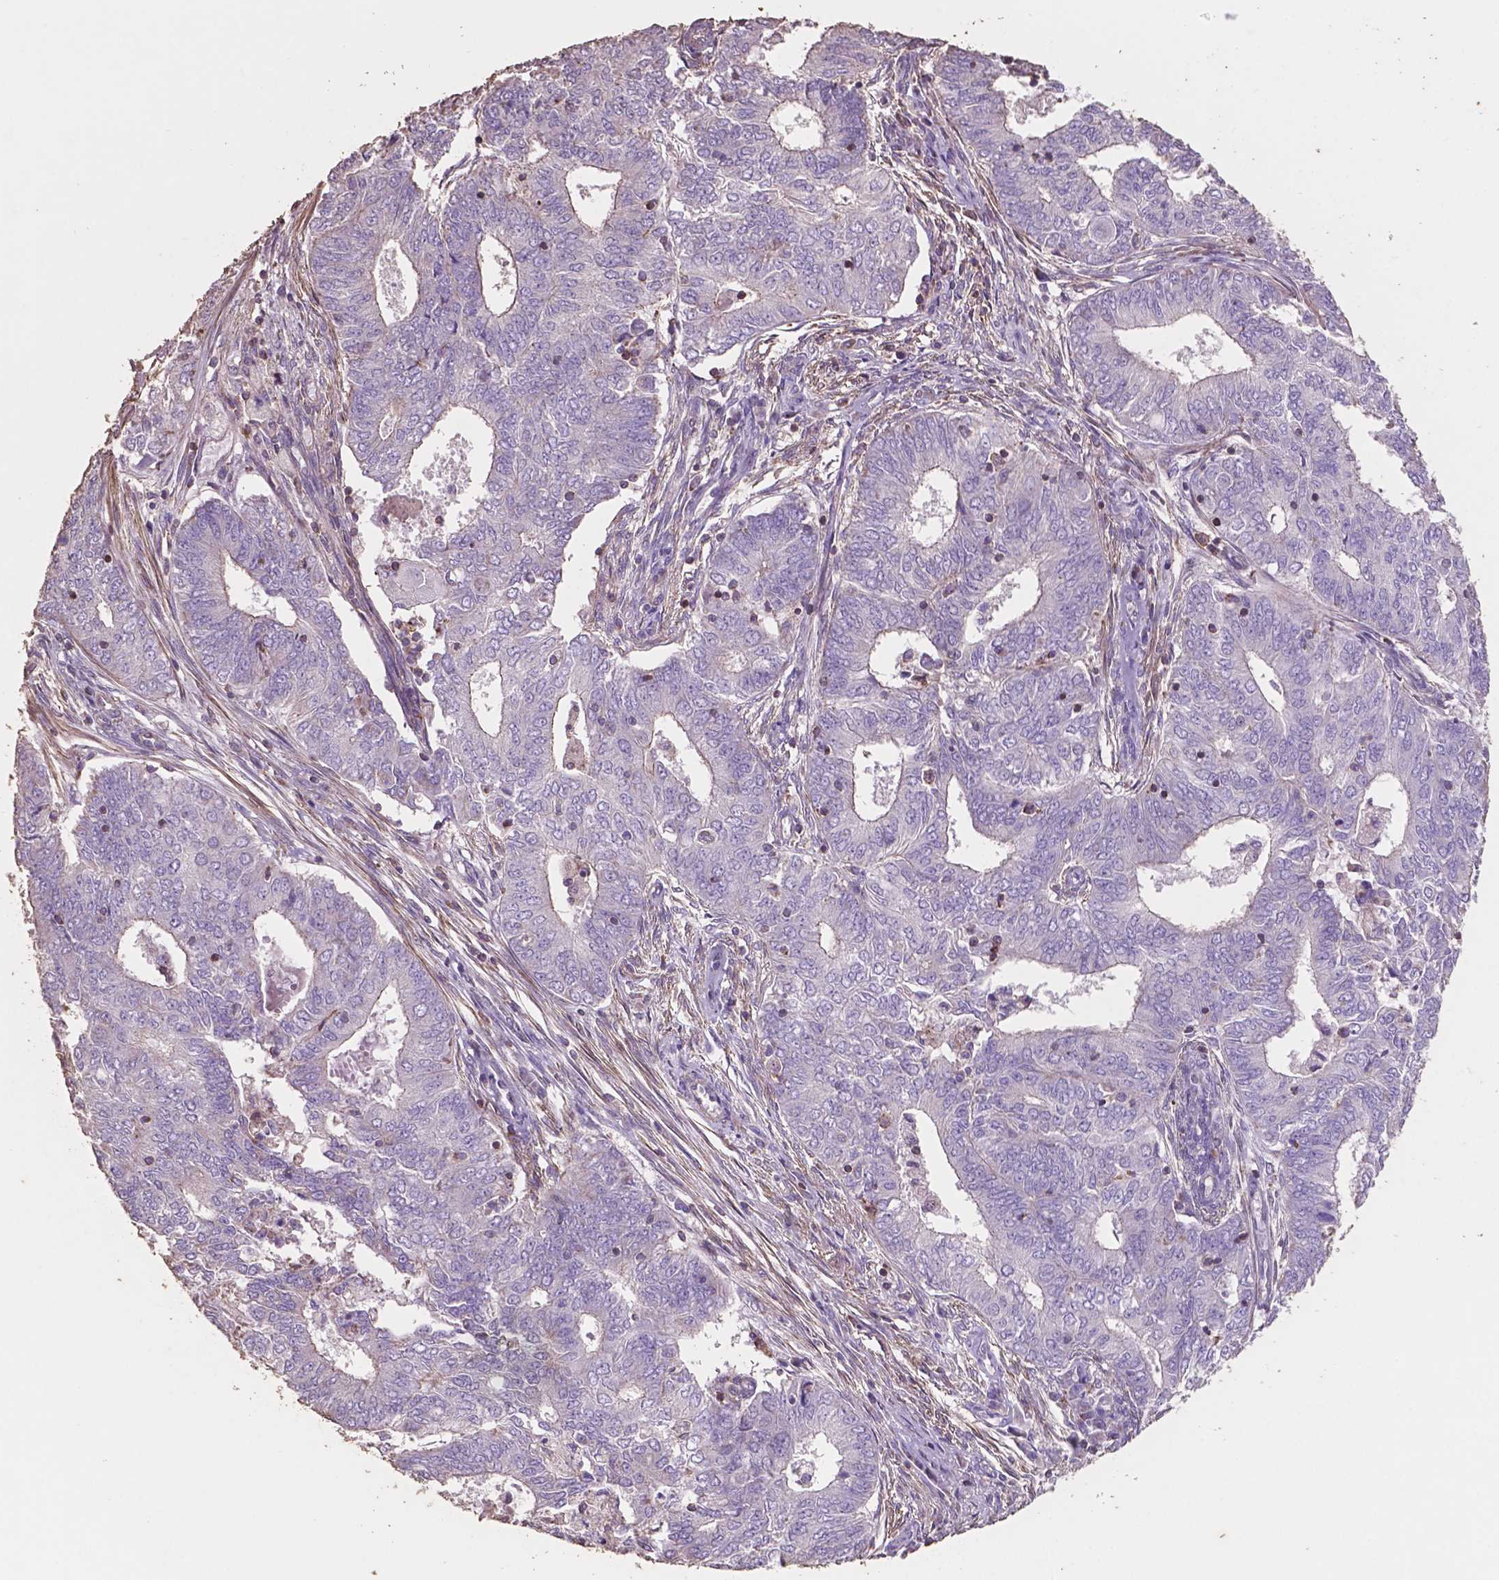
{"staining": {"intensity": "weak", "quantity": "<25%", "location": "cytoplasmic/membranous"}, "tissue": "endometrial cancer", "cell_type": "Tumor cells", "image_type": "cancer", "snomed": [{"axis": "morphology", "description": "Adenocarcinoma, NOS"}, {"axis": "topography", "description": "Endometrium"}], "caption": "Immunohistochemistry (IHC) photomicrograph of endometrial adenocarcinoma stained for a protein (brown), which reveals no expression in tumor cells. (DAB (3,3'-diaminobenzidine) immunohistochemistry visualized using brightfield microscopy, high magnification).", "gene": "COMMD4", "patient": {"sex": "female", "age": 62}}